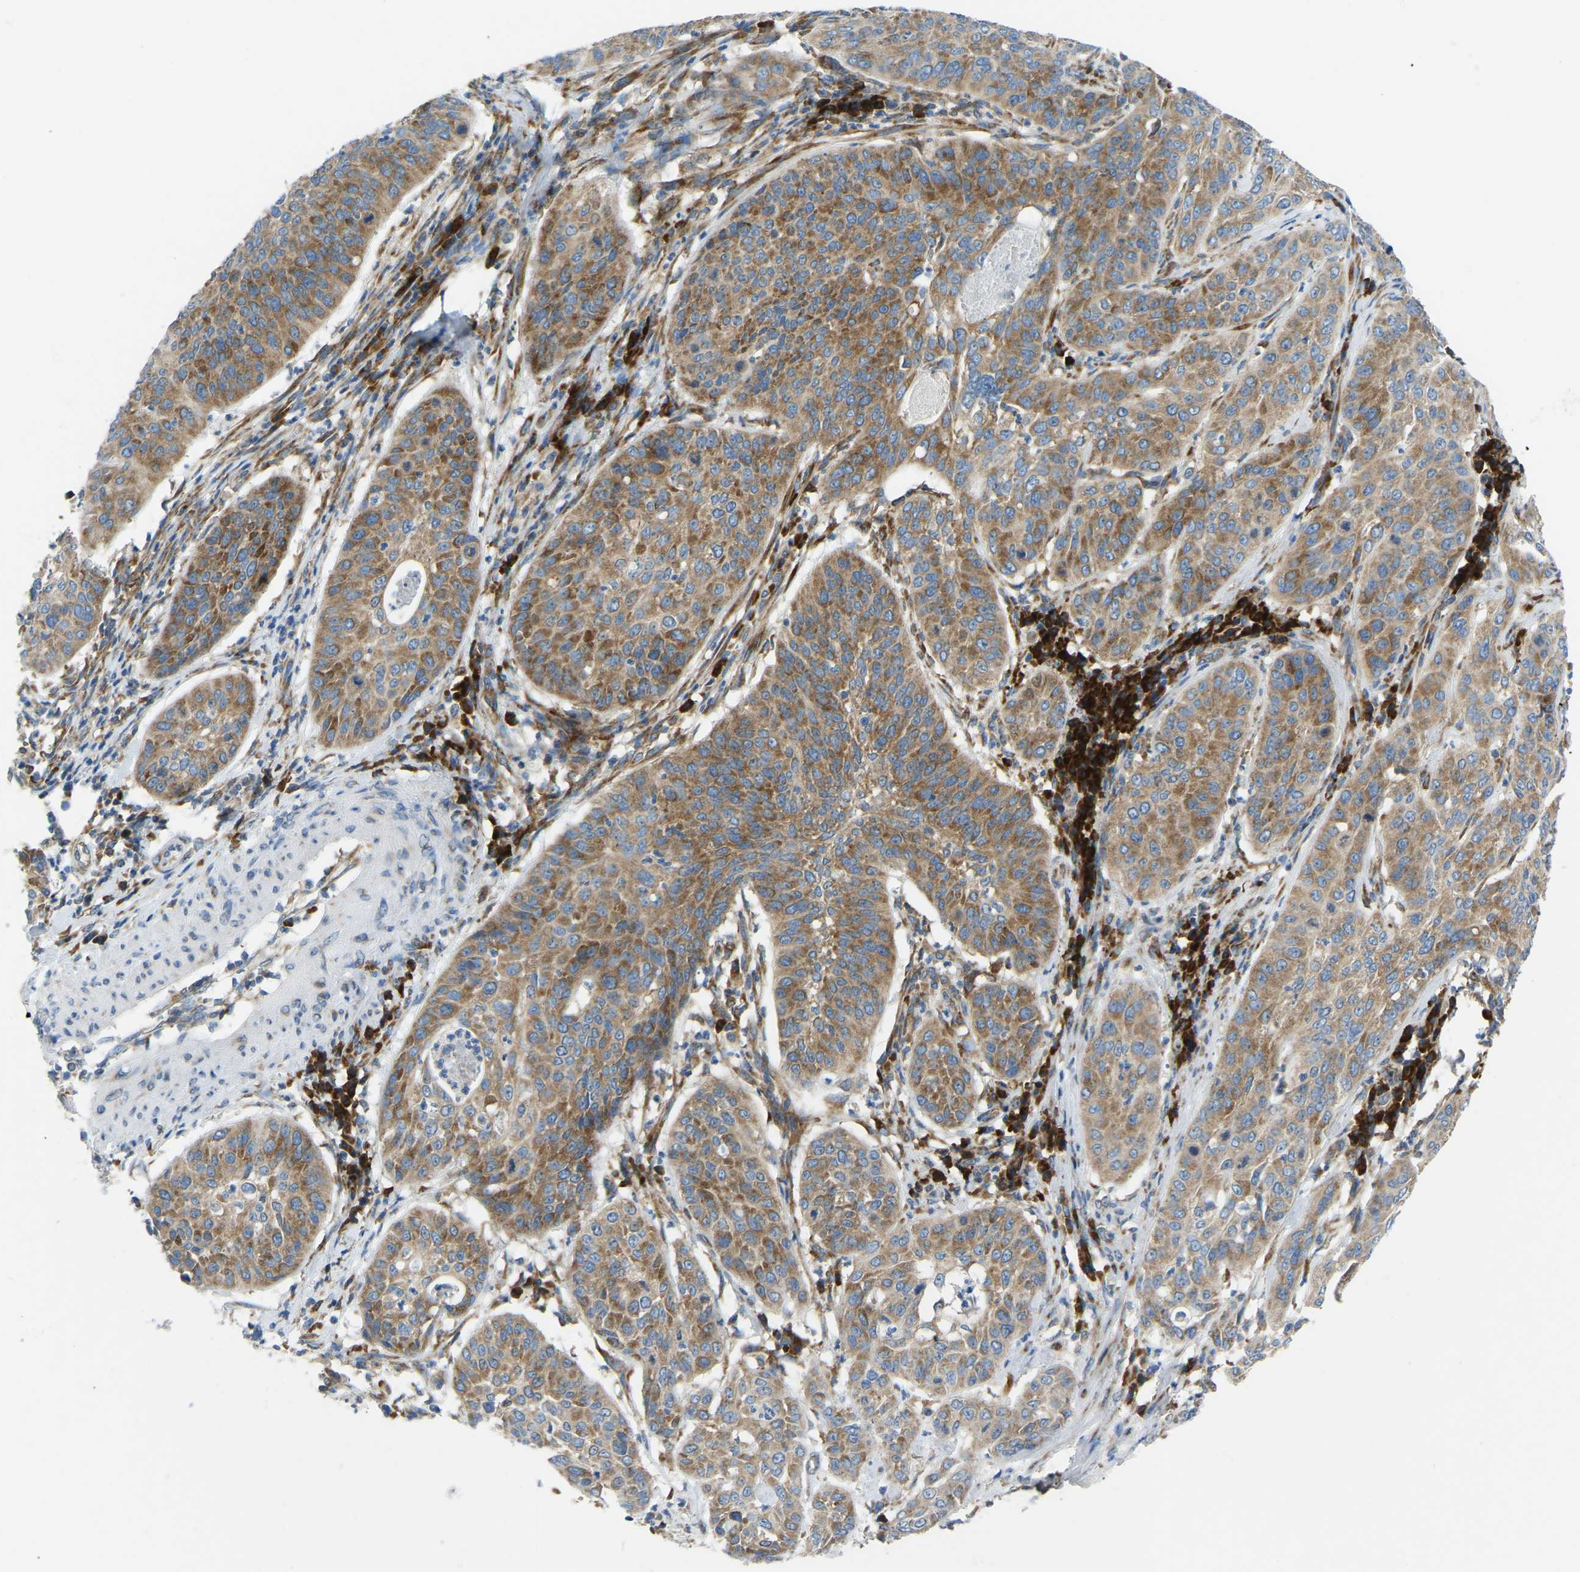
{"staining": {"intensity": "moderate", "quantity": ">75%", "location": "cytoplasmic/membranous"}, "tissue": "cervical cancer", "cell_type": "Tumor cells", "image_type": "cancer", "snomed": [{"axis": "morphology", "description": "Normal tissue, NOS"}, {"axis": "morphology", "description": "Squamous cell carcinoma, NOS"}, {"axis": "topography", "description": "Cervix"}], "caption": "Protein staining of squamous cell carcinoma (cervical) tissue demonstrates moderate cytoplasmic/membranous expression in about >75% of tumor cells. The staining was performed using DAB, with brown indicating positive protein expression. Nuclei are stained blue with hematoxylin.", "gene": "SND1", "patient": {"sex": "female", "age": 39}}